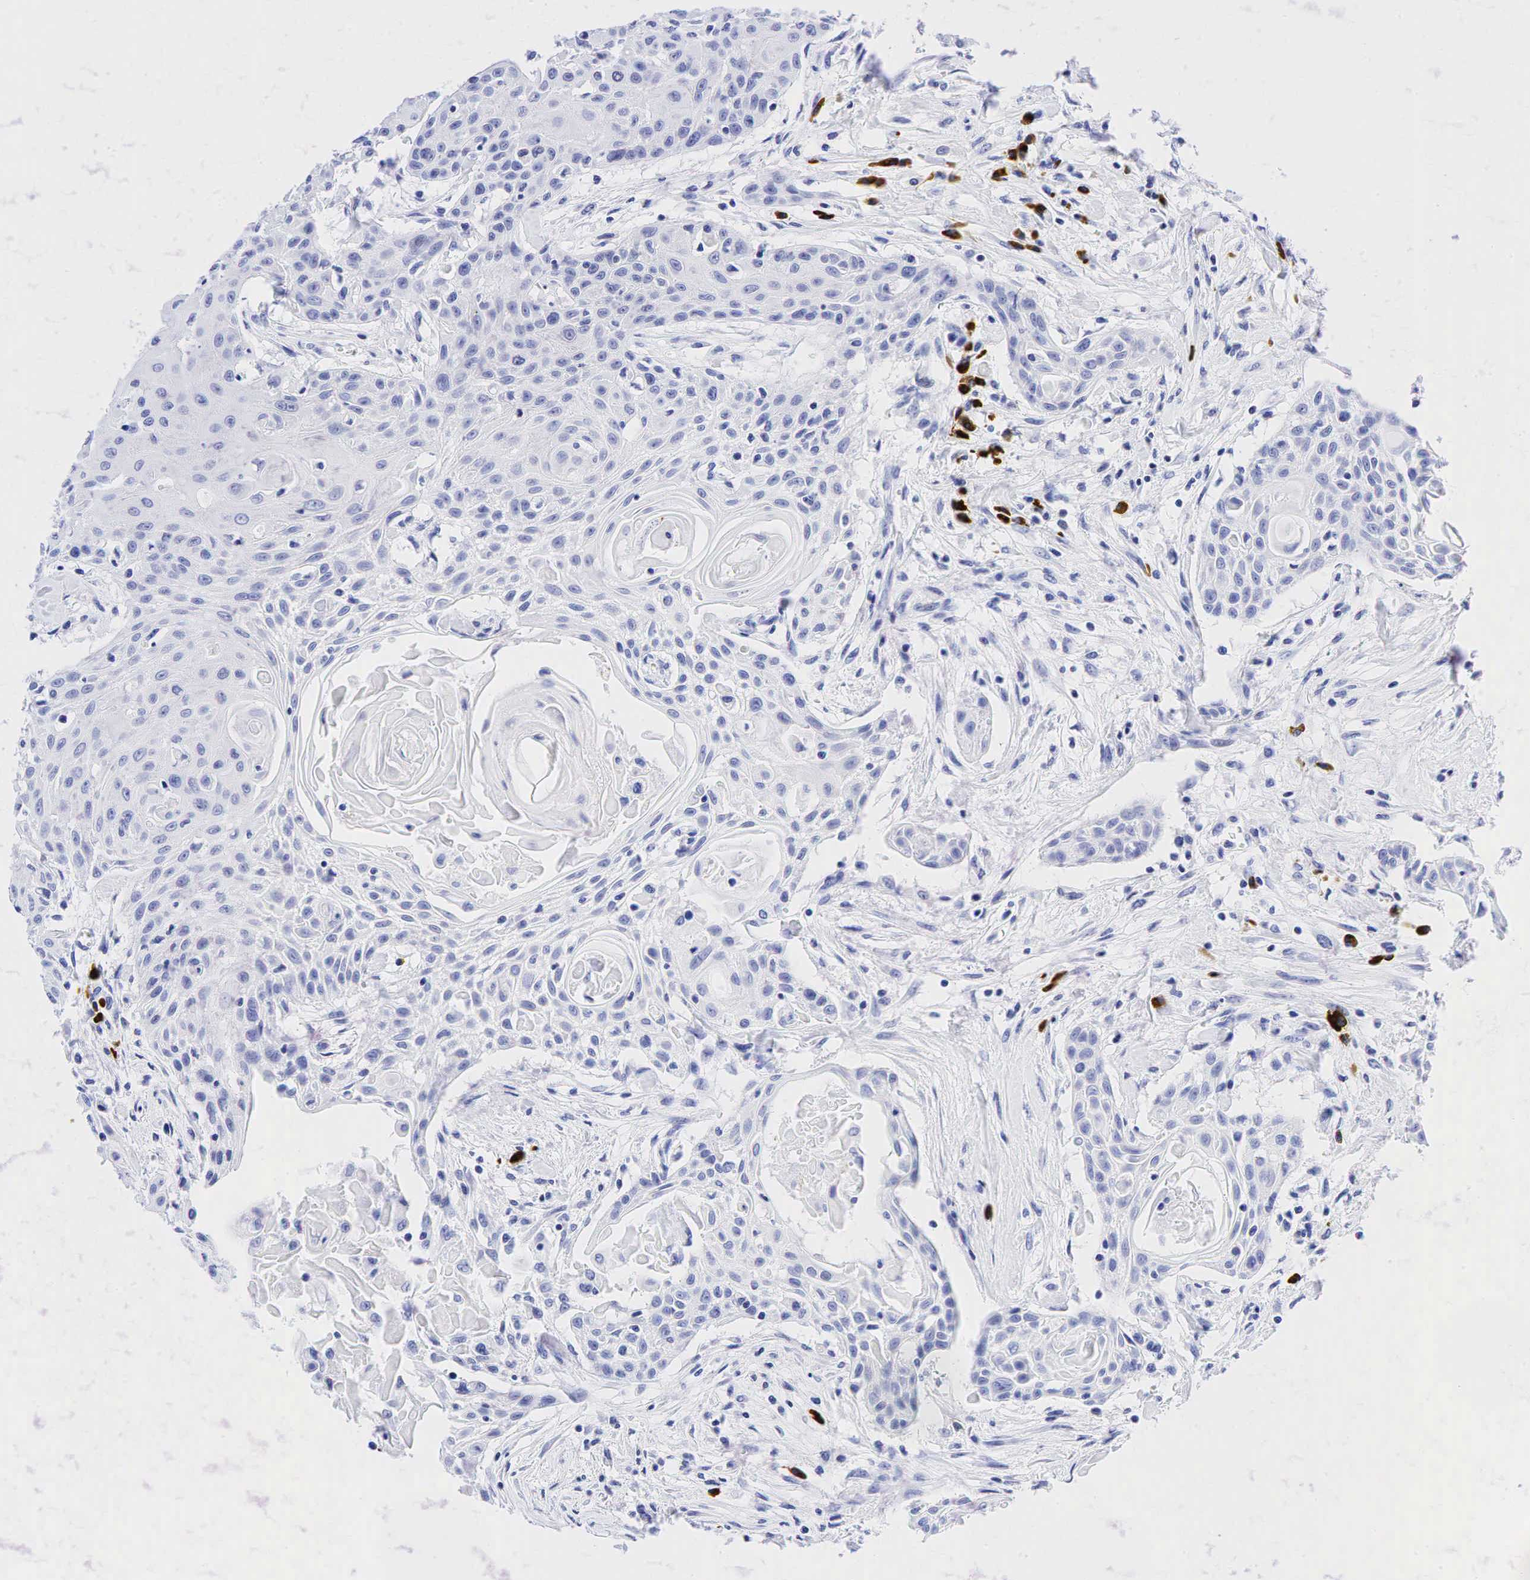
{"staining": {"intensity": "negative", "quantity": "none", "location": "none"}, "tissue": "head and neck cancer", "cell_type": "Tumor cells", "image_type": "cancer", "snomed": [{"axis": "morphology", "description": "Squamous cell carcinoma, NOS"}, {"axis": "morphology", "description": "Squamous cell carcinoma, metastatic, NOS"}, {"axis": "topography", "description": "Lymph node"}, {"axis": "topography", "description": "Salivary gland"}, {"axis": "topography", "description": "Head-Neck"}], "caption": "DAB immunohistochemical staining of human head and neck cancer (metastatic squamous cell carcinoma) displays no significant expression in tumor cells.", "gene": "CD79A", "patient": {"sex": "female", "age": 74}}